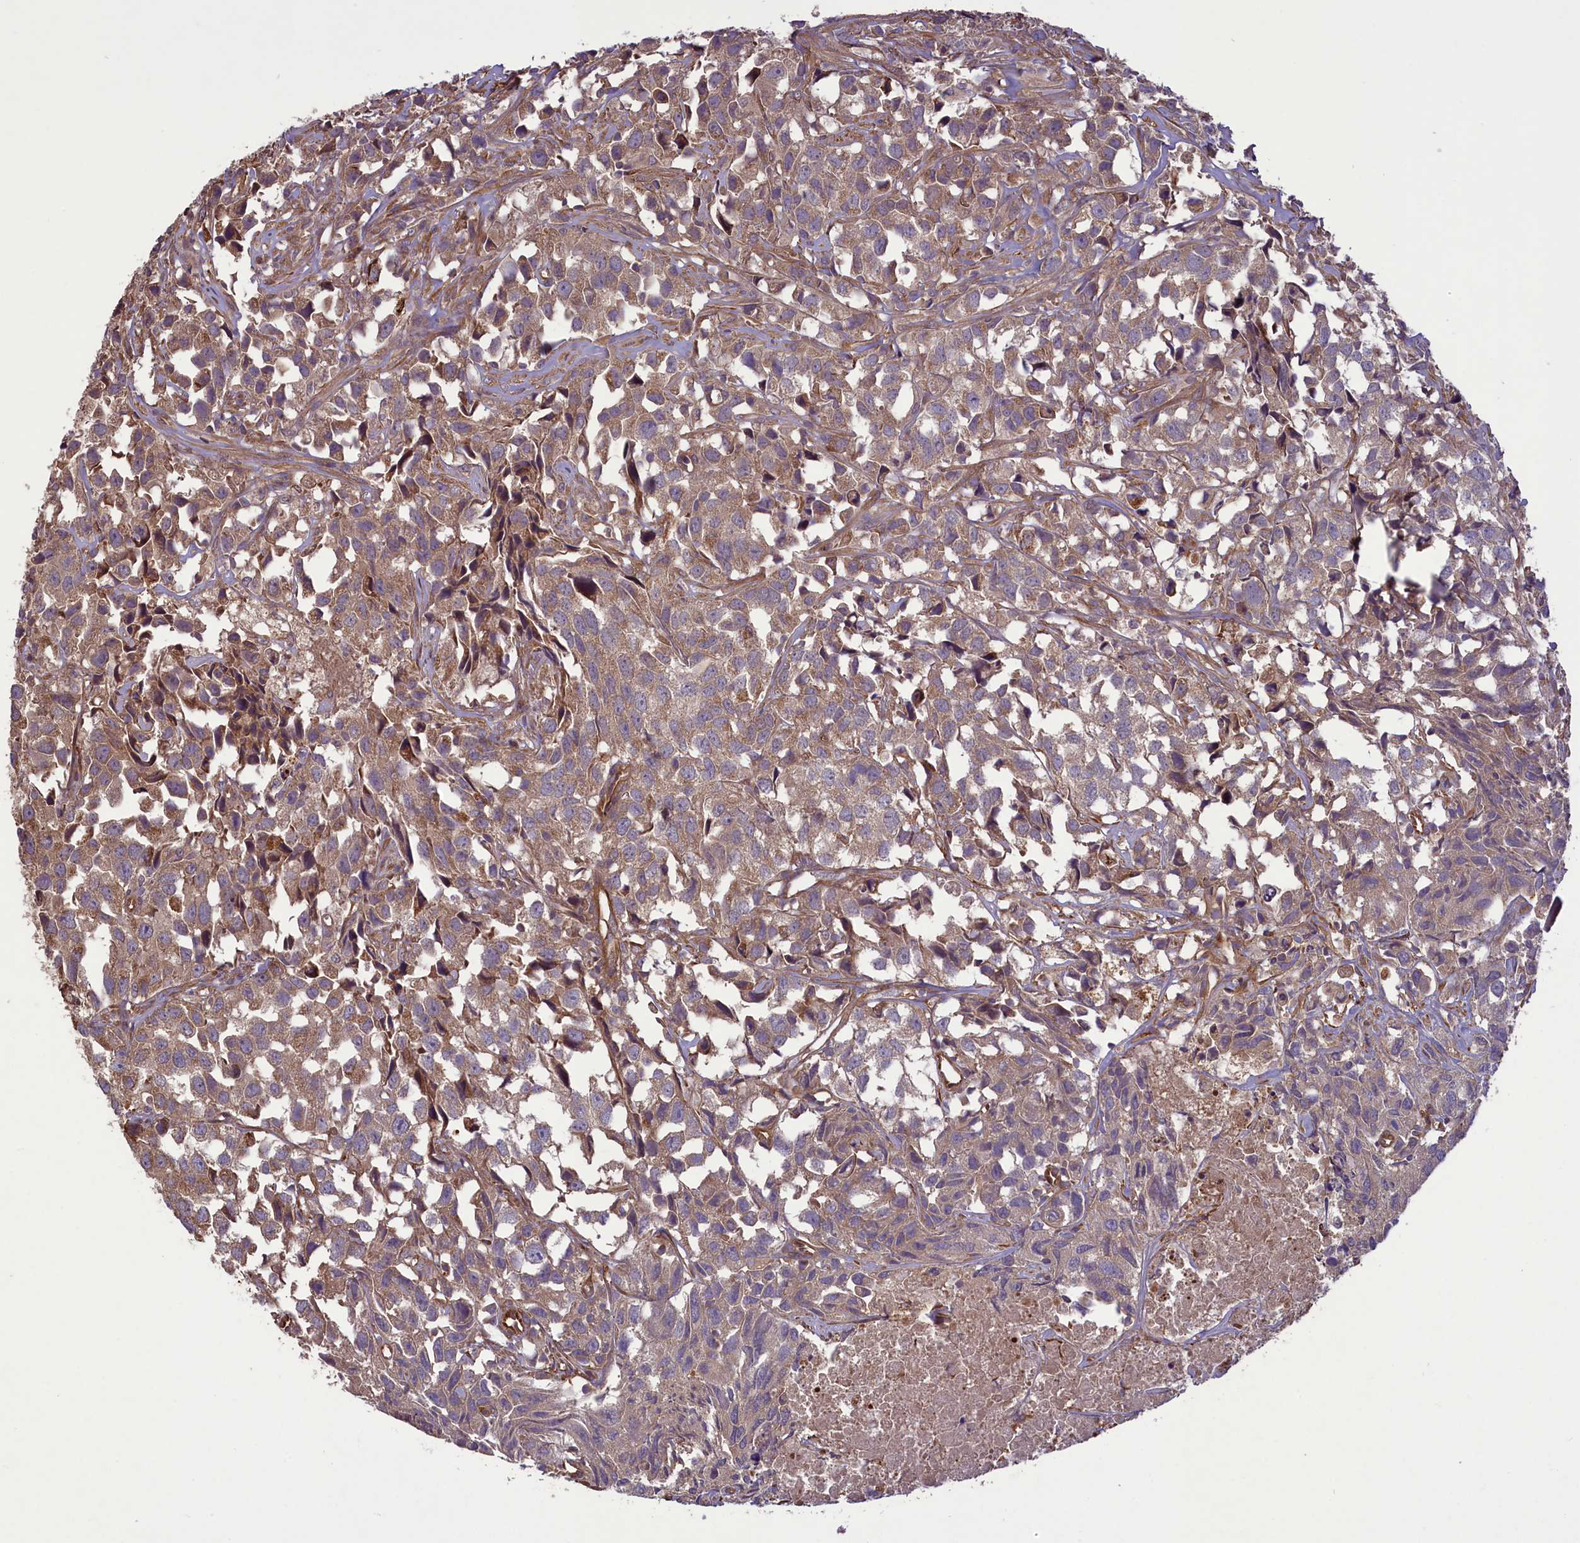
{"staining": {"intensity": "weak", "quantity": ">75%", "location": "cytoplasmic/membranous"}, "tissue": "urothelial cancer", "cell_type": "Tumor cells", "image_type": "cancer", "snomed": [{"axis": "morphology", "description": "Urothelial carcinoma, High grade"}, {"axis": "topography", "description": "Urinary bladder"}], "caption": "Human urothelial cancer stained for a protein (brown) exhibits weak cytoplasmic/membranous positive staining in about >75% of tumor cells.", "gene": "CCDC125", "patient": {"sex": "female", "age": 75}}